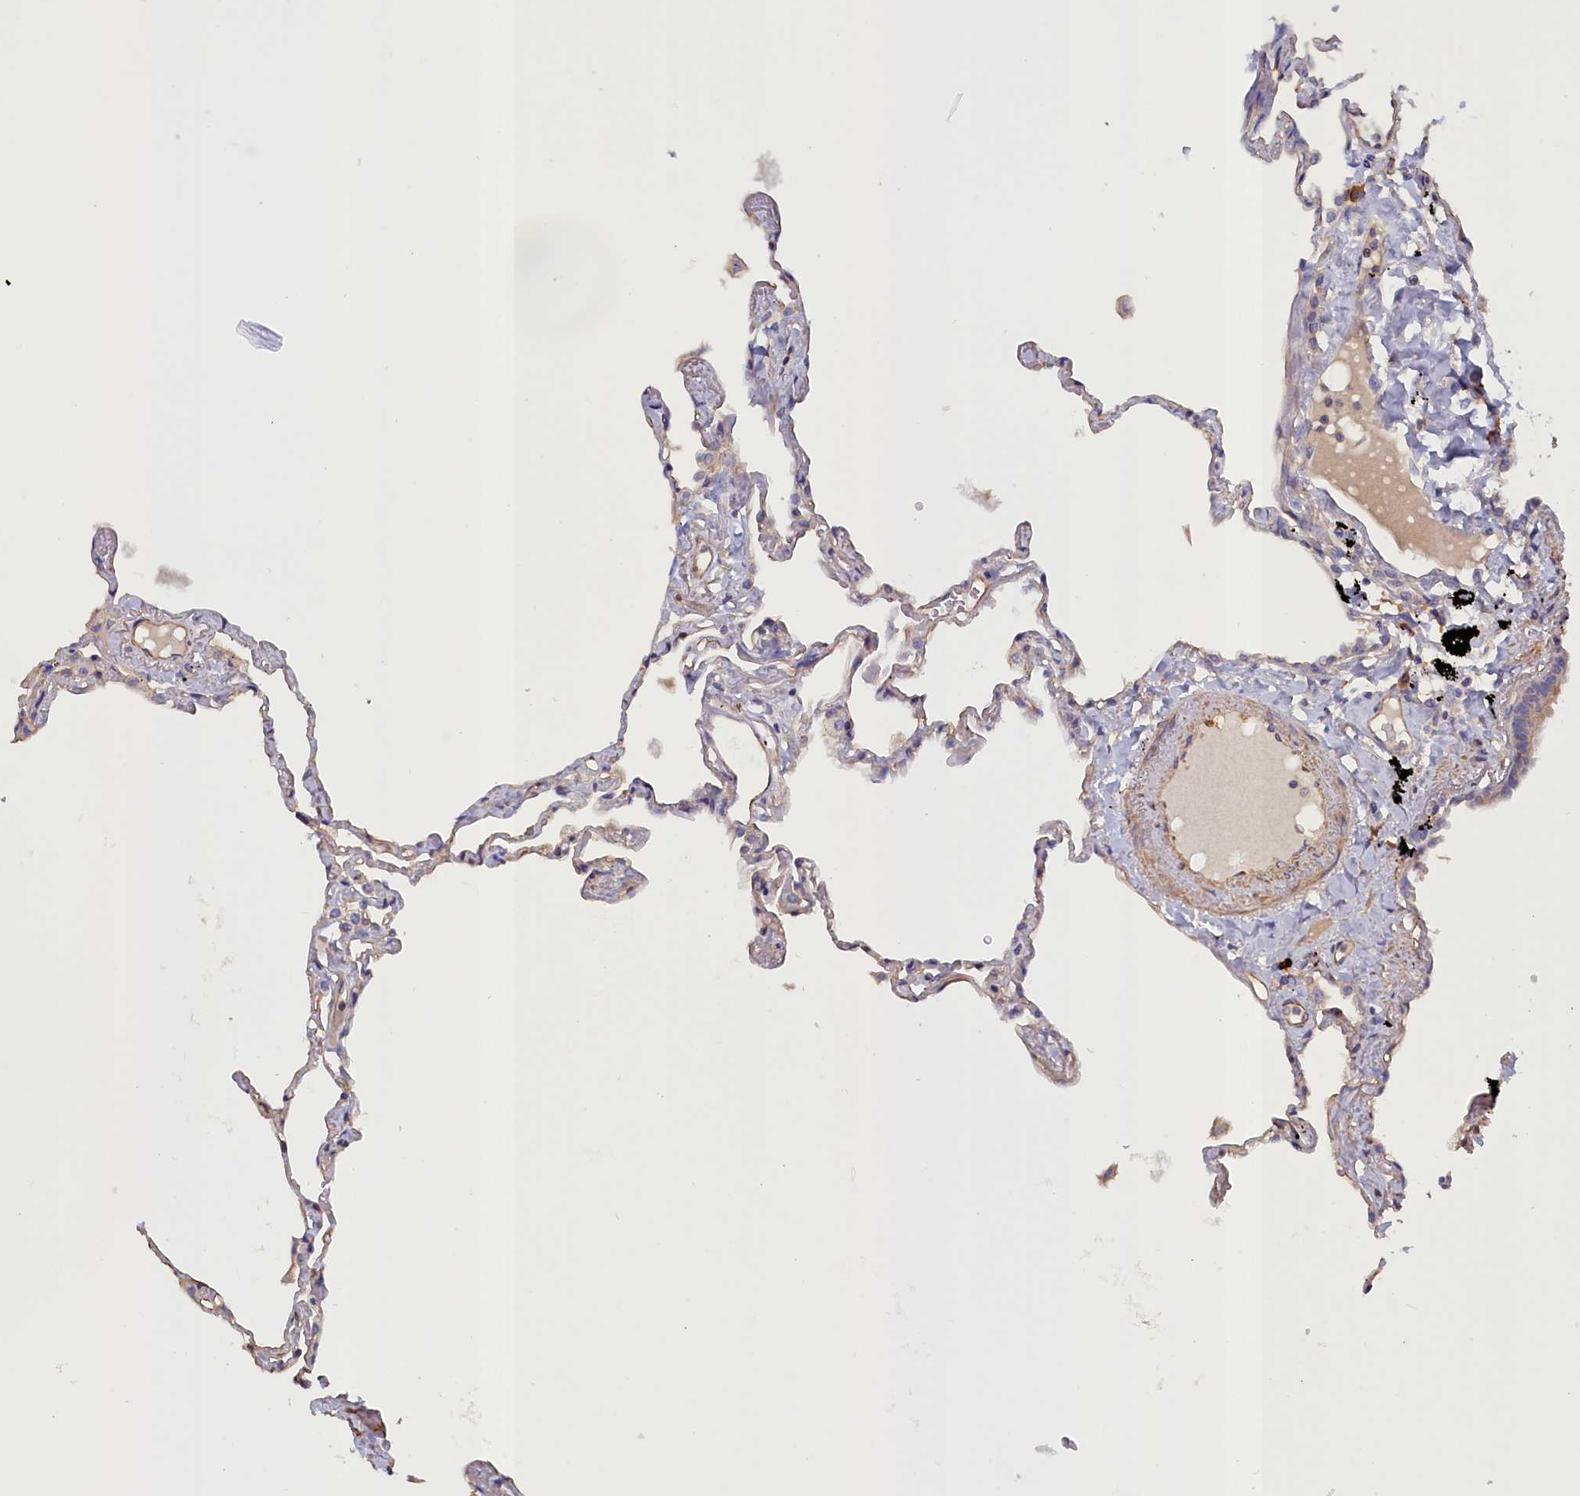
{"staining": {"intensity": "weak", "quantity": "<25%", "location": "cytoplasmic/membranous"}, "tissue": "lung", "cell_type": "Alveolar cells", "image_type": "normal", "snomed": [{"axis": "morphology", "description": "Normal tissue, NOS"}, {"axis": "topography", "description": "Lung"}], "caption": "The photomicrograph displays no staining of alveolar cells in benign lung.", "gene": "ANKRD2", "patient": {"sex": "female", "age": 67}}